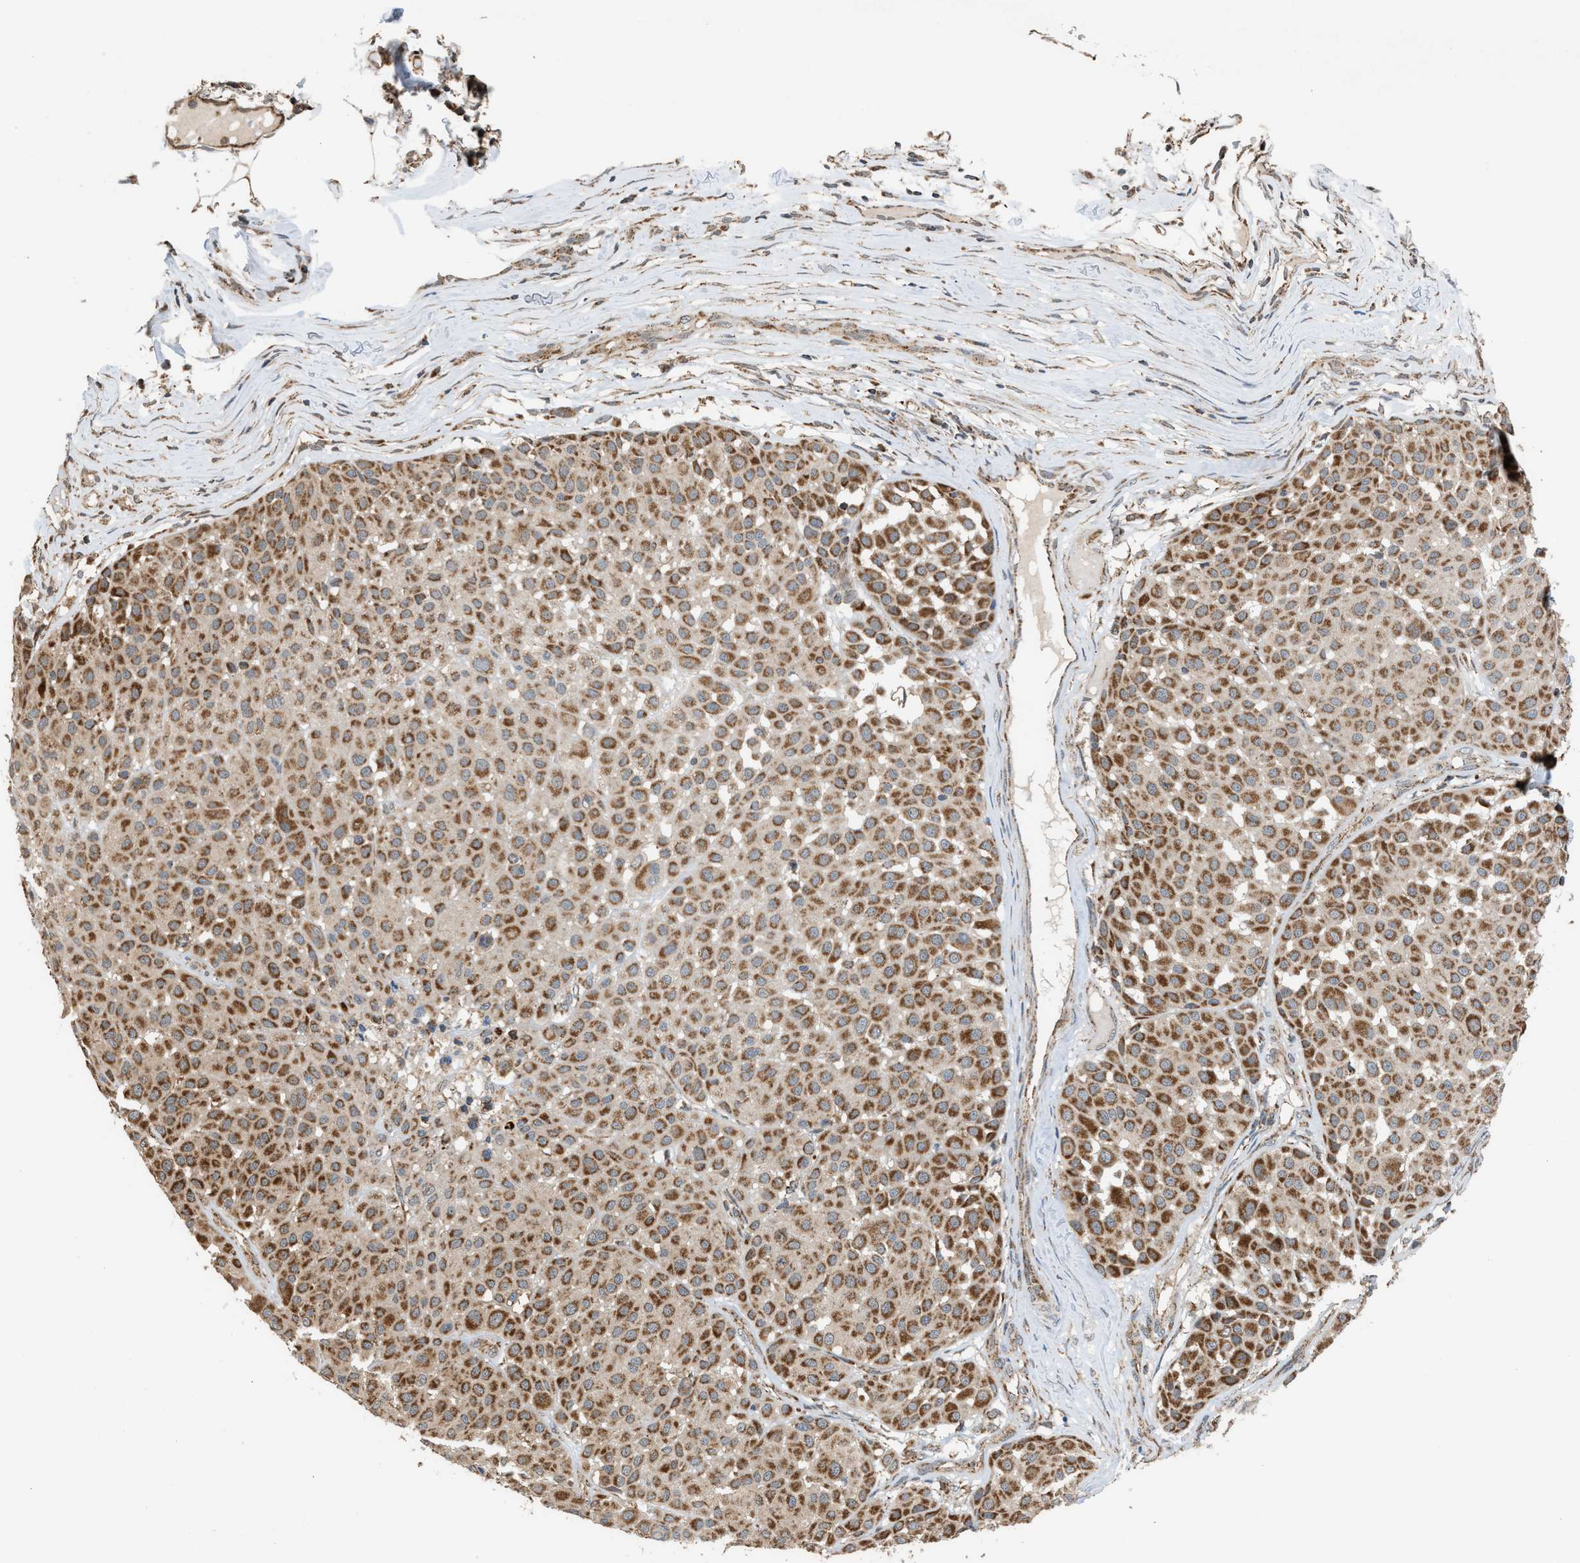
{"staining": {"intensity": "moderate", "quantity": ">75%", "location": "cytoplasmic/membranous"}, "tissue": "melanoma", "cell_type": "Tumor cells", "image_type": "cancer", "snomed": [{"axis": "morphology", "description": "Malignant melanoma, Metastatic site"}, {"axis": "topography", "description": "Soft tissue"}], "caption": "Malignant melanoma (metastatic site) stained with a protein marker reveals moderate staining in tumor cells.", "gene": "SGSM2", "patient": {"sex": "male", "age": 41}}